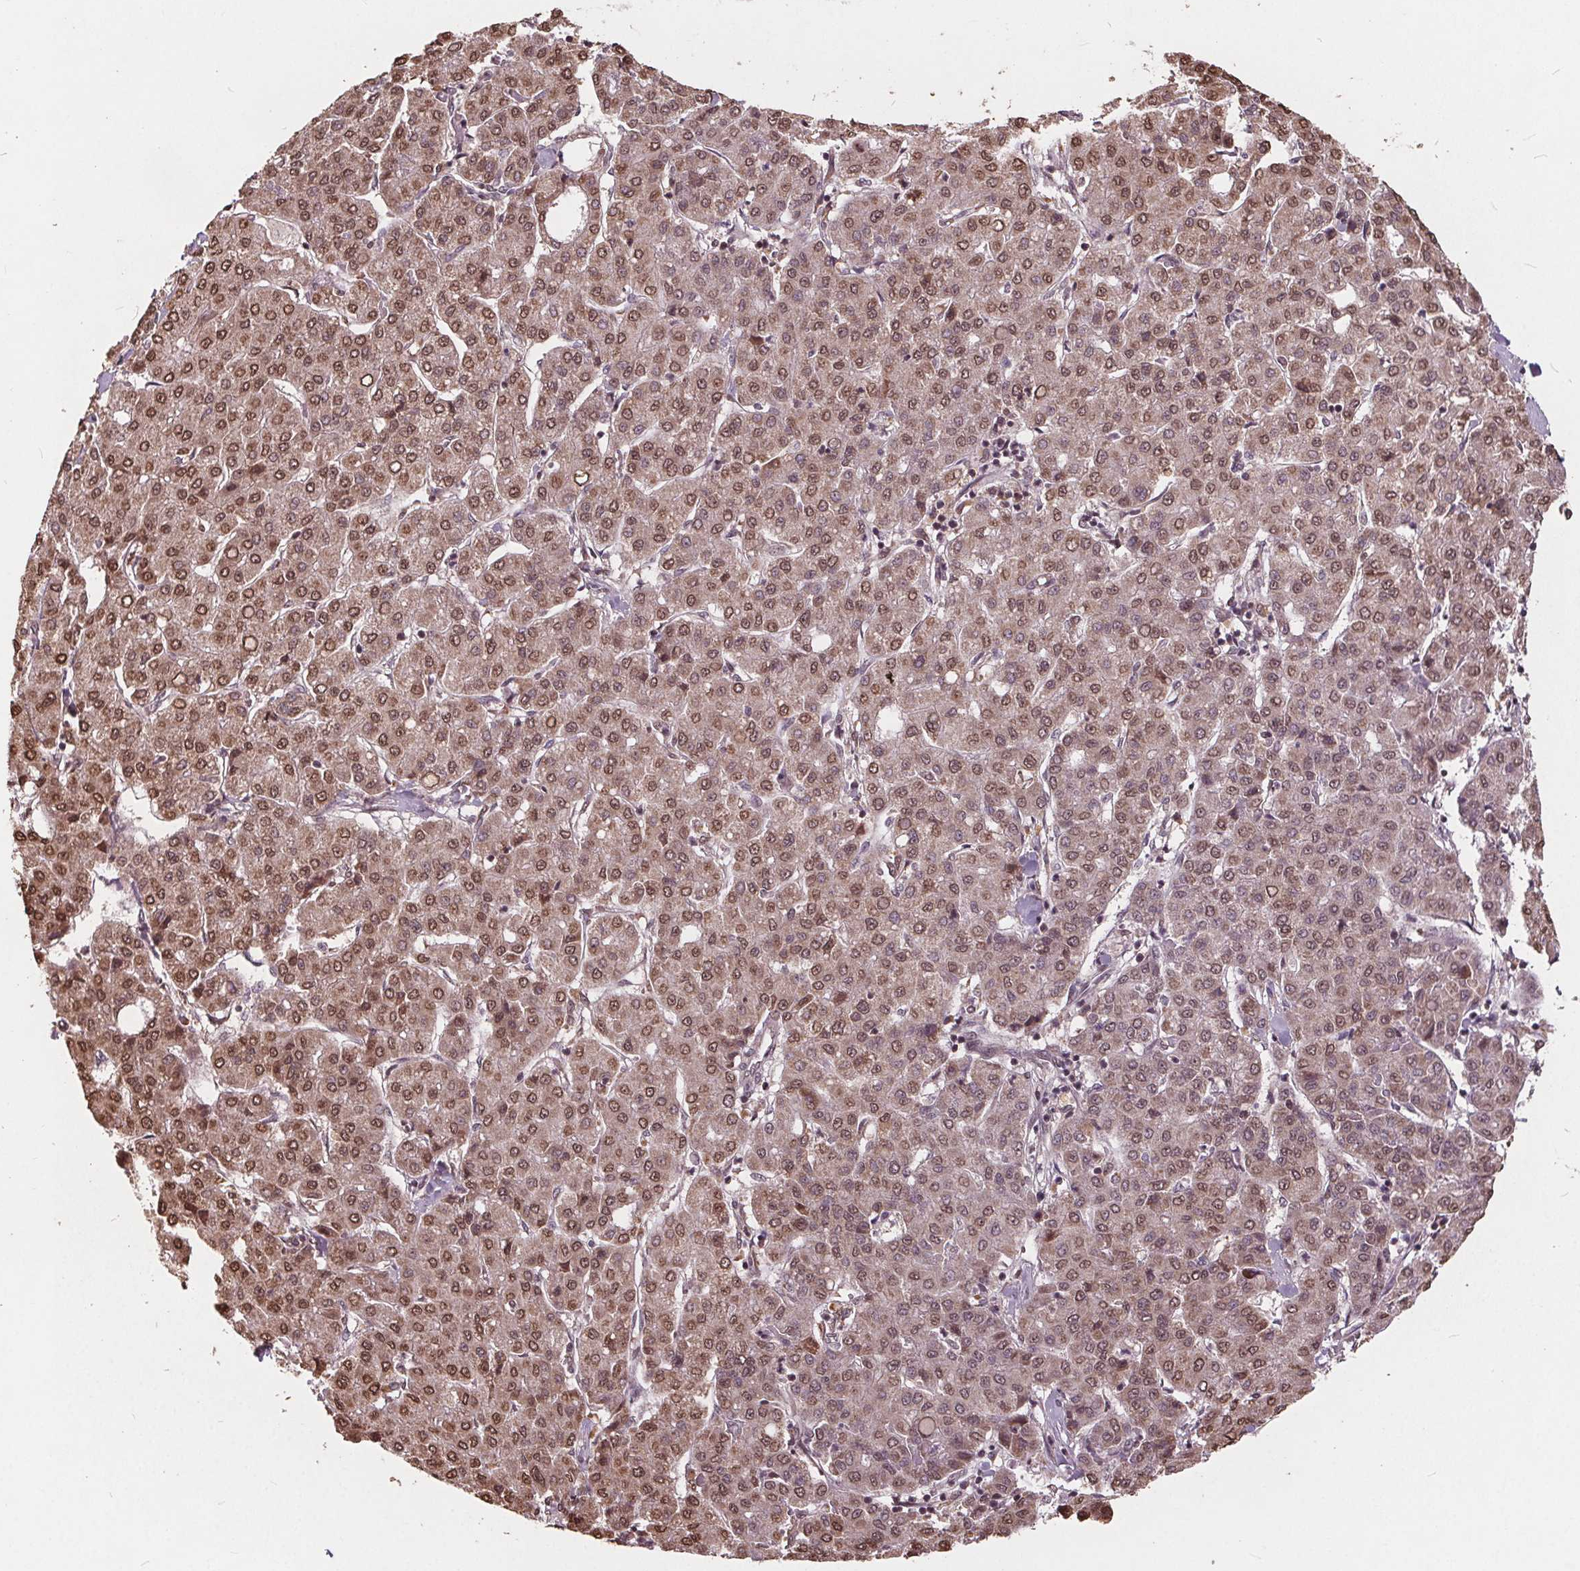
{"staining": {"intensity": "moderate", "quantity": ">75%", "location": "nuclear"}, "tissue": "liver cancer", "cell_type": "Tumor cells", "image_type": "cancer", "snomed": [{"axis": "morphology", "description": "Carcinoma, Hepatocellular, NOS"}, {"axis": "topography", "description": "Liver"}], "caption": "A photomicrograph of human liver cancer (hepatocellular carcinoma) stained for a protein shows moderate nuclear brown staining in tumor cells.", "gene": "HIF1AN", "patient": {"sex": "male", "age": 65}}